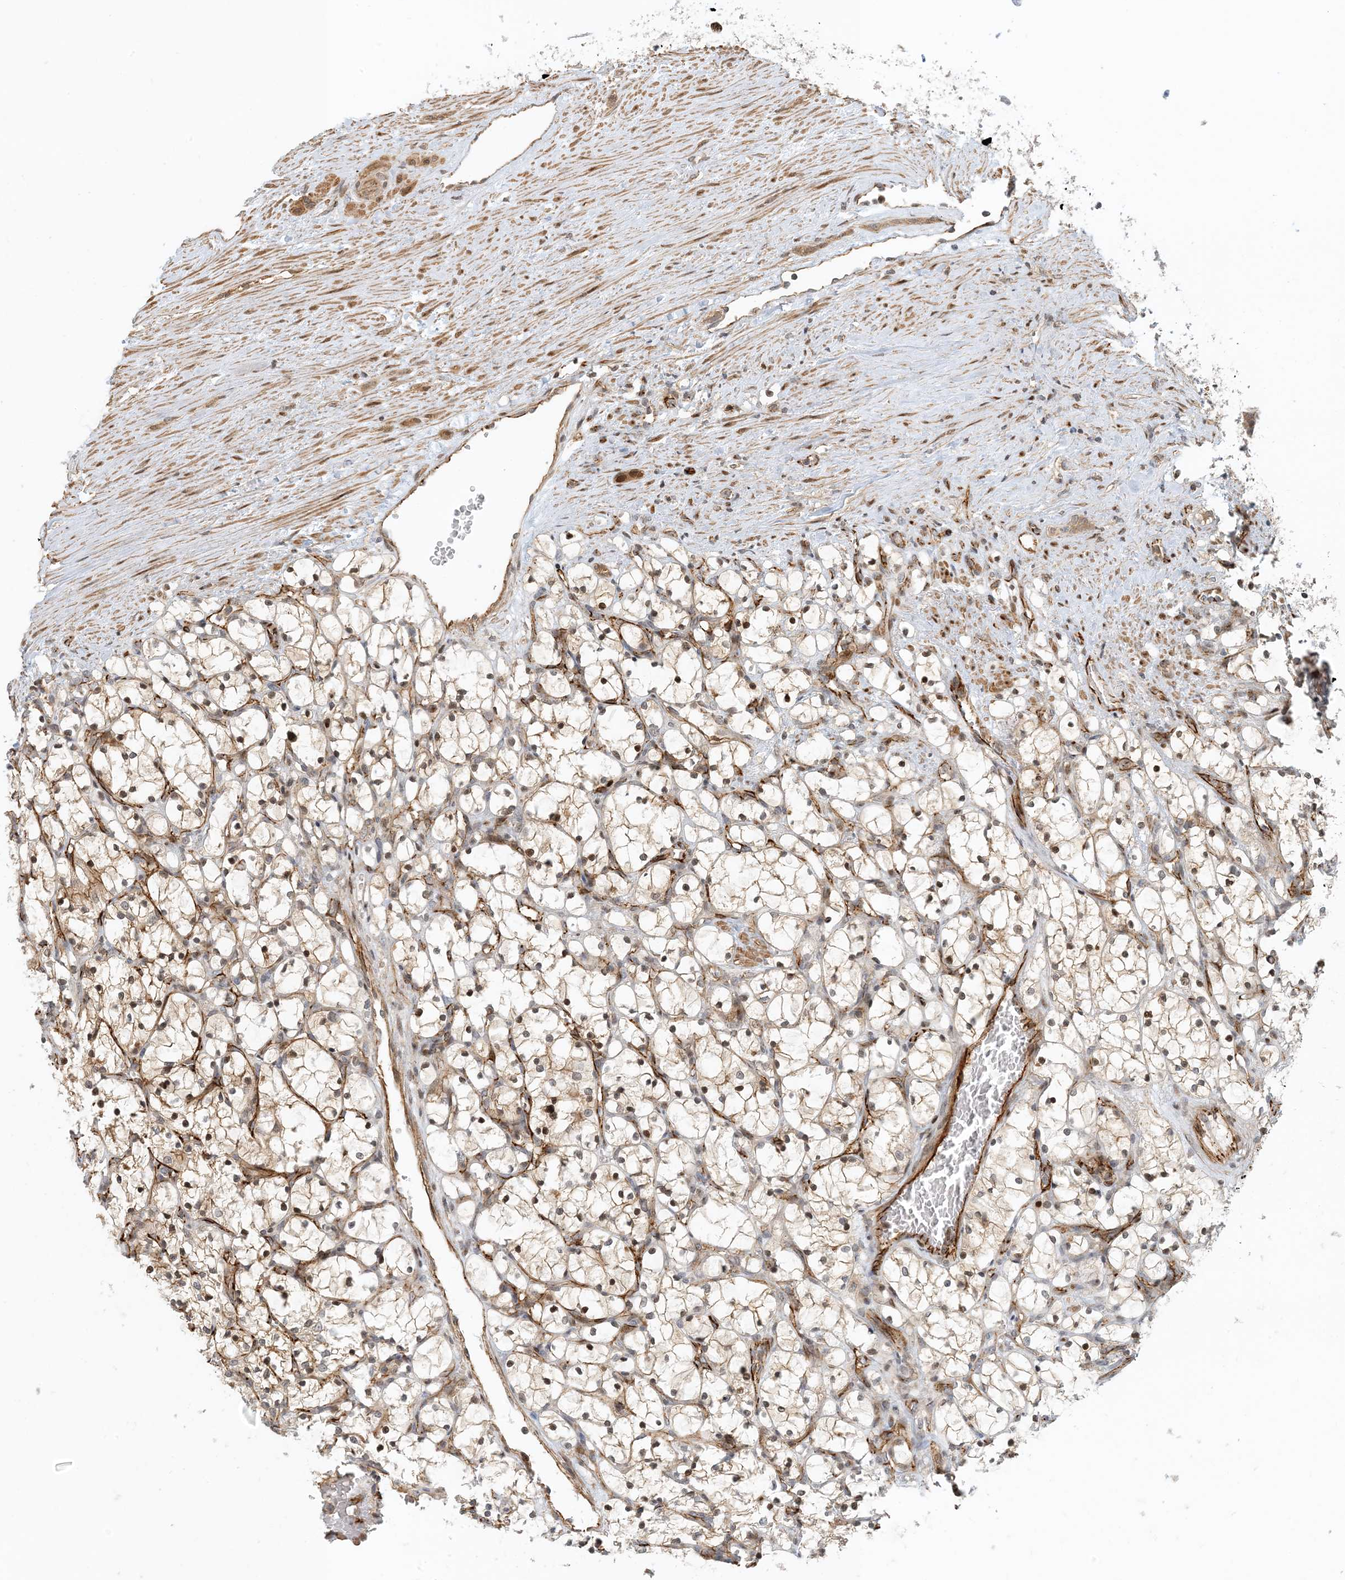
{"staining": {"intensity": "moderate", "quantity": "<25%", "location": "nuclear"}, "tissue": "renal cancer", "cell_type": "Tumor cells", "image_type": "cancer", "snomed": [{"axis": "morphology", "description": "Adenocarcinoma, NOS"}, {"axis": "topography", "description": "Kidney"}], "caption": "This is an image of IHC staining of renal adenocarcinoma, which shows moderate expression in the nuclear of tumor cells.", "gene": "MAPKBP1", "patient": {"sex": "female", "age": 69}}